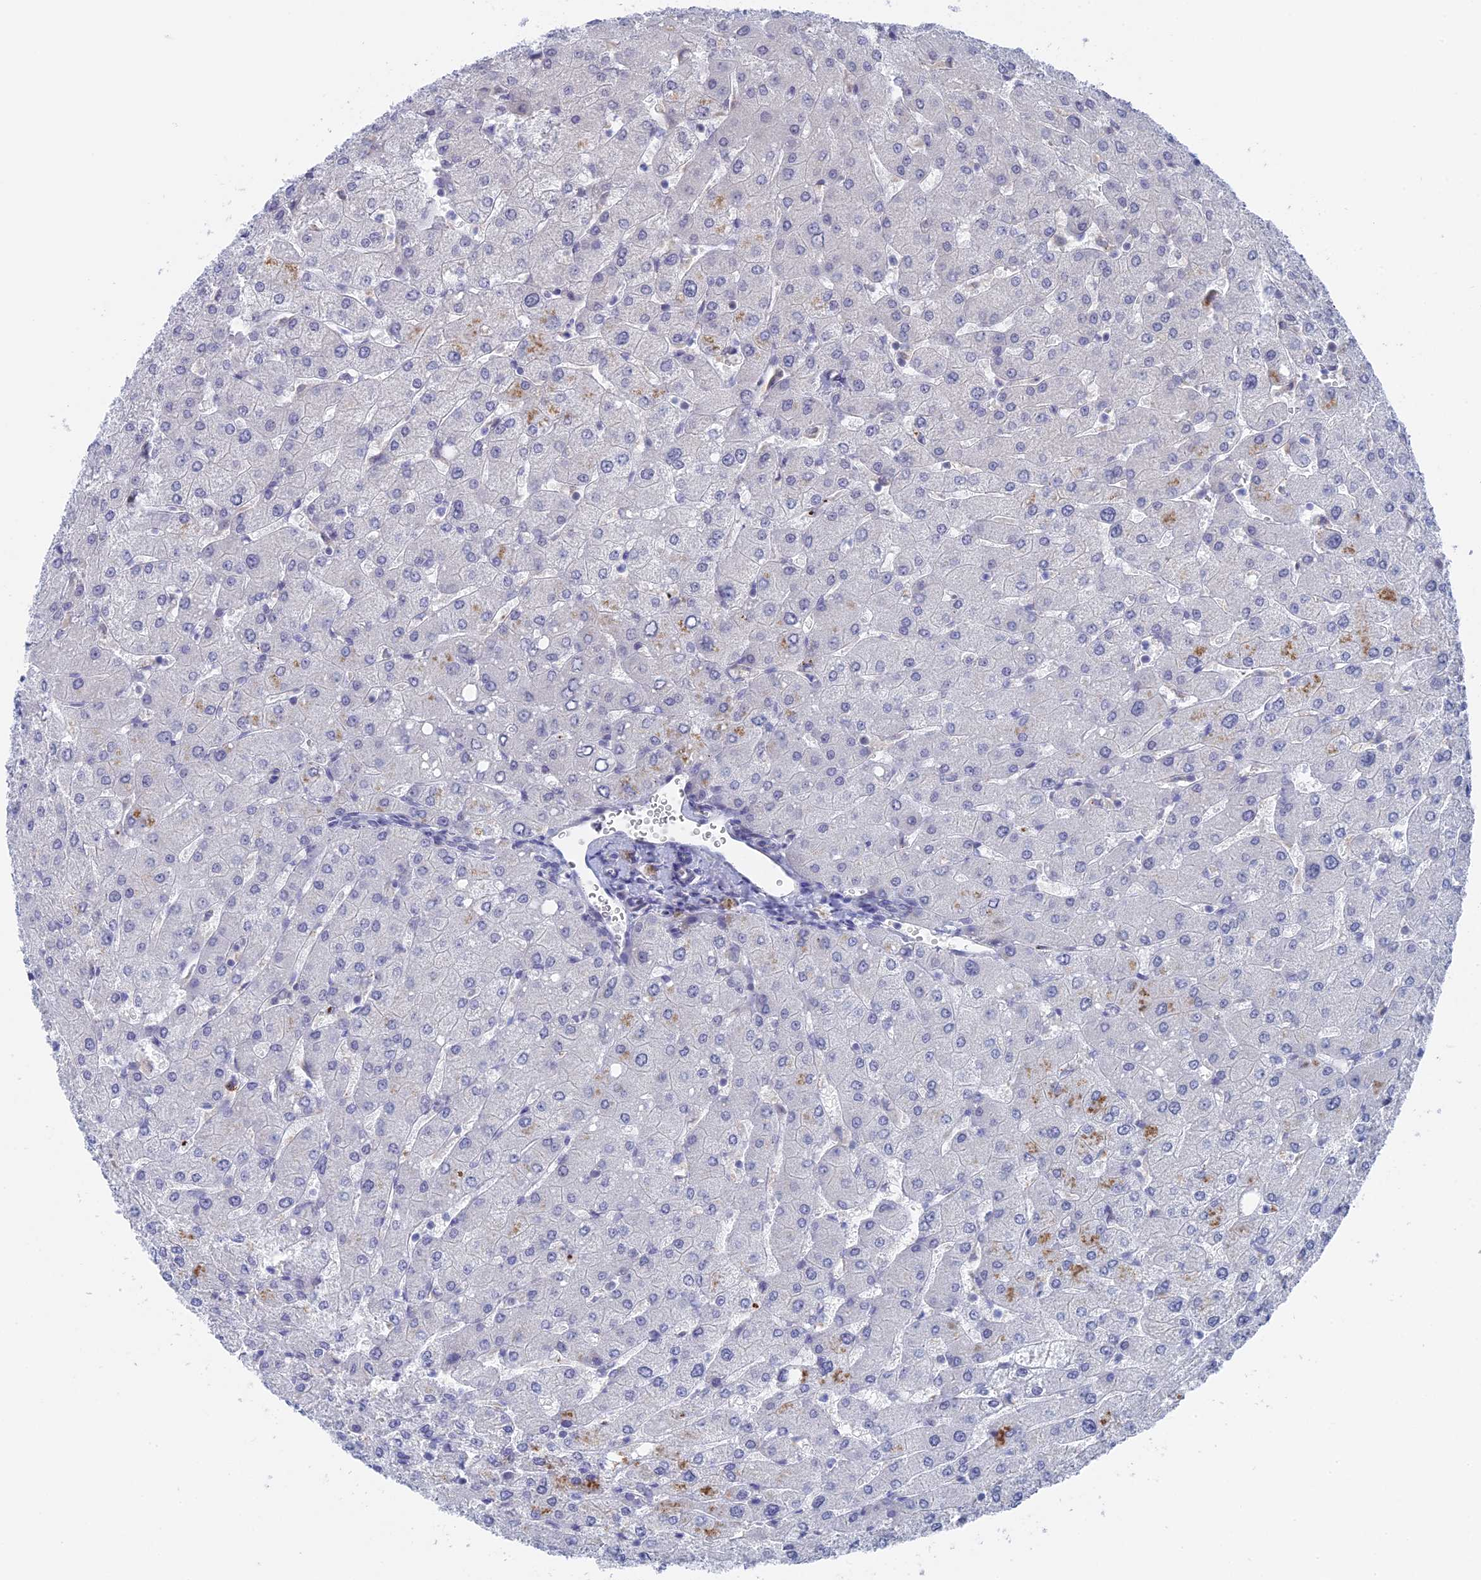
{"staining": {"intensity": "negative", "quantity": "none", "location": "none"}, "tissue": "liver", "cell_type": "Cholangiocytes", "image_type": "normal", "snomed": [{"axis": "morphology", "description": "Normal tissue, NOS"}, {"axis": "topography", "description": "Liver"}], "caption": "Cholangiocytes show no significant expression in unremarkable liver. (Stains: DAB immunohistochemistry (IHC) with hematoxylin counter stain, Microscopy: brightfield microscopy at high magnification).", "gene": "BRD2", "patient": {"sex": "male", "age": 55}}